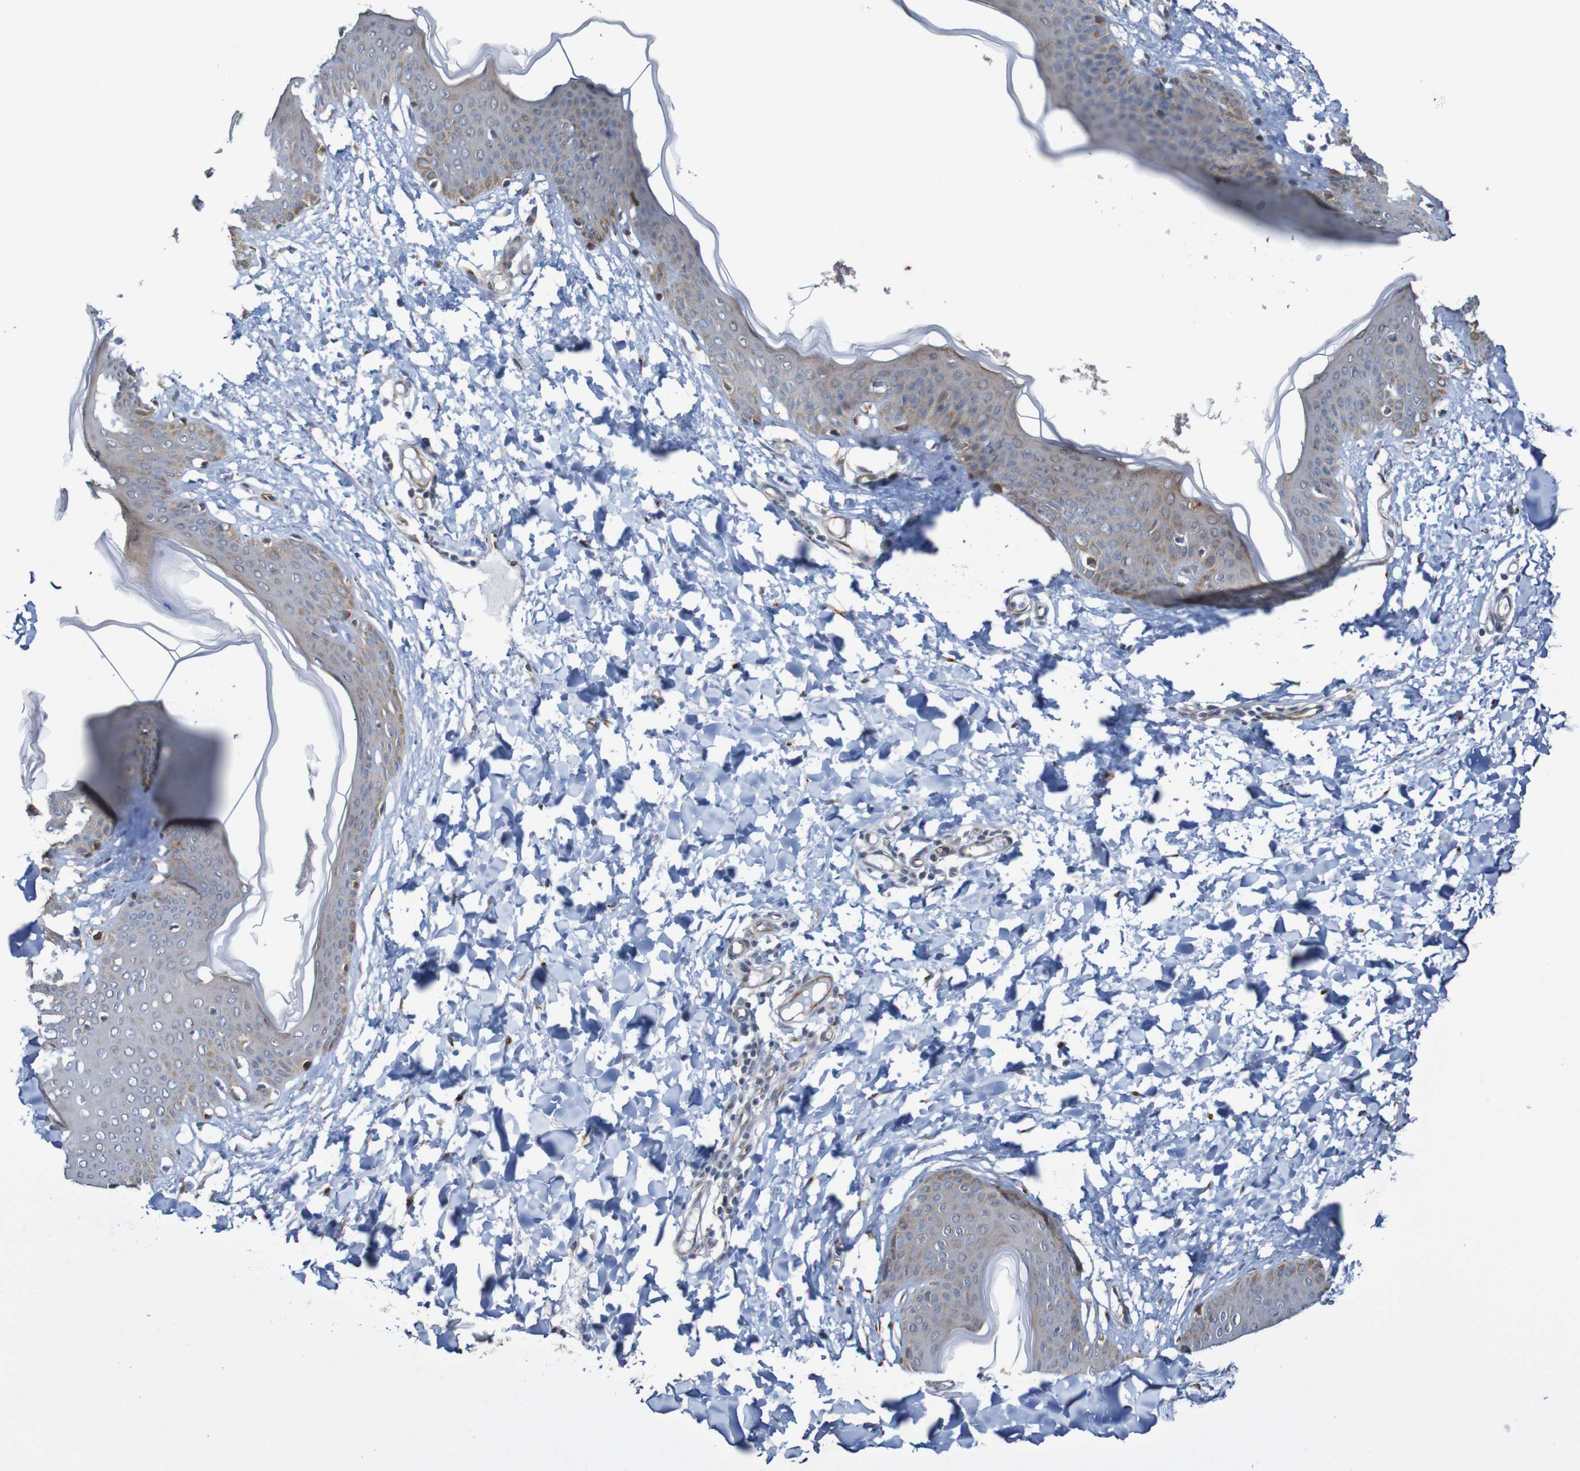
{"staining": {"intensity": "weak", "quantity": "25%-75%", "location": "cytoplasmic/membranous"}, "tissue": "skin", "cell_type": "Fibroblasts", "image_type": "normal", "snomed": [{"axis": "morphology", "description": "Normal tissue, NOS"}, {"axis": "topography", "description": "Skin"}], "caption": "Normal skin displays weak cytoplasmic/membranous positivity in approximately 25%-75% of fibroblasts.", "gene": "ST8SIA6", "patient": {"sex": "female", "age": 17}}